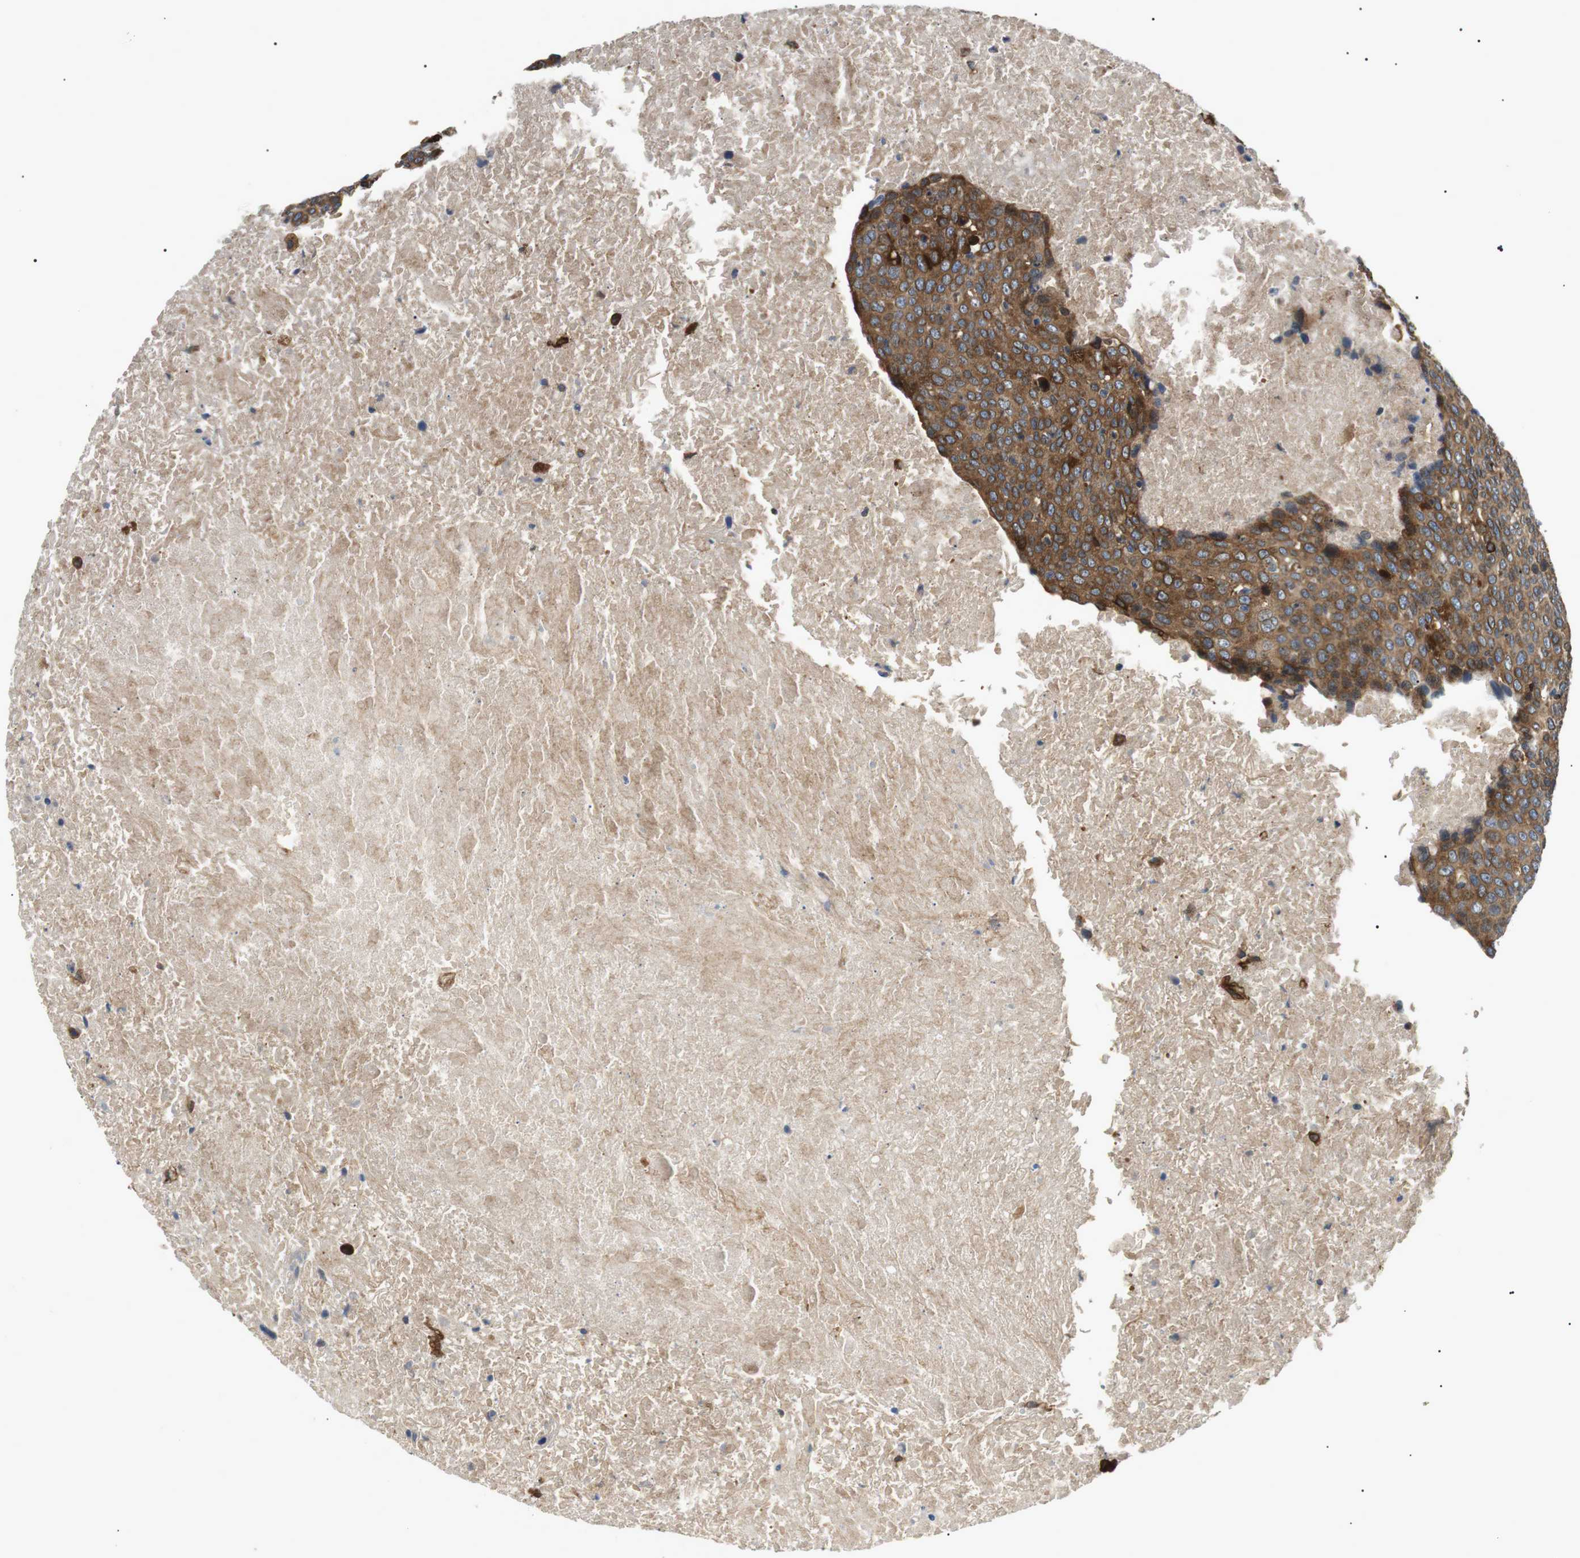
{"staining": {"intensity": "strong", "quantity": ">75%", "location": "cytoplasmic/membranous"}, "tissue": "head and neck cancer", "cell_type": "Tumor cells", "image_type": "cancer", "snomed": [{"axis": "morphology", "description": "Squamous cell carcinoma, NOS"}, {"axis": "morphology", "description": "Squamous cell carcinoma, metastatic, NOS"}, {"axis": "topography", "description": "Lymph node"}, {"axis": "topography", "description": "Head-Neck"}], "caption": "DAB immunohistochemical staining of head and neck cancer shows strong cytoplasmic/membranous protein positivity in about >75% of tumor cells.", "gene": "RAB9A", "patient": {"sex": "male", "age": 62}}